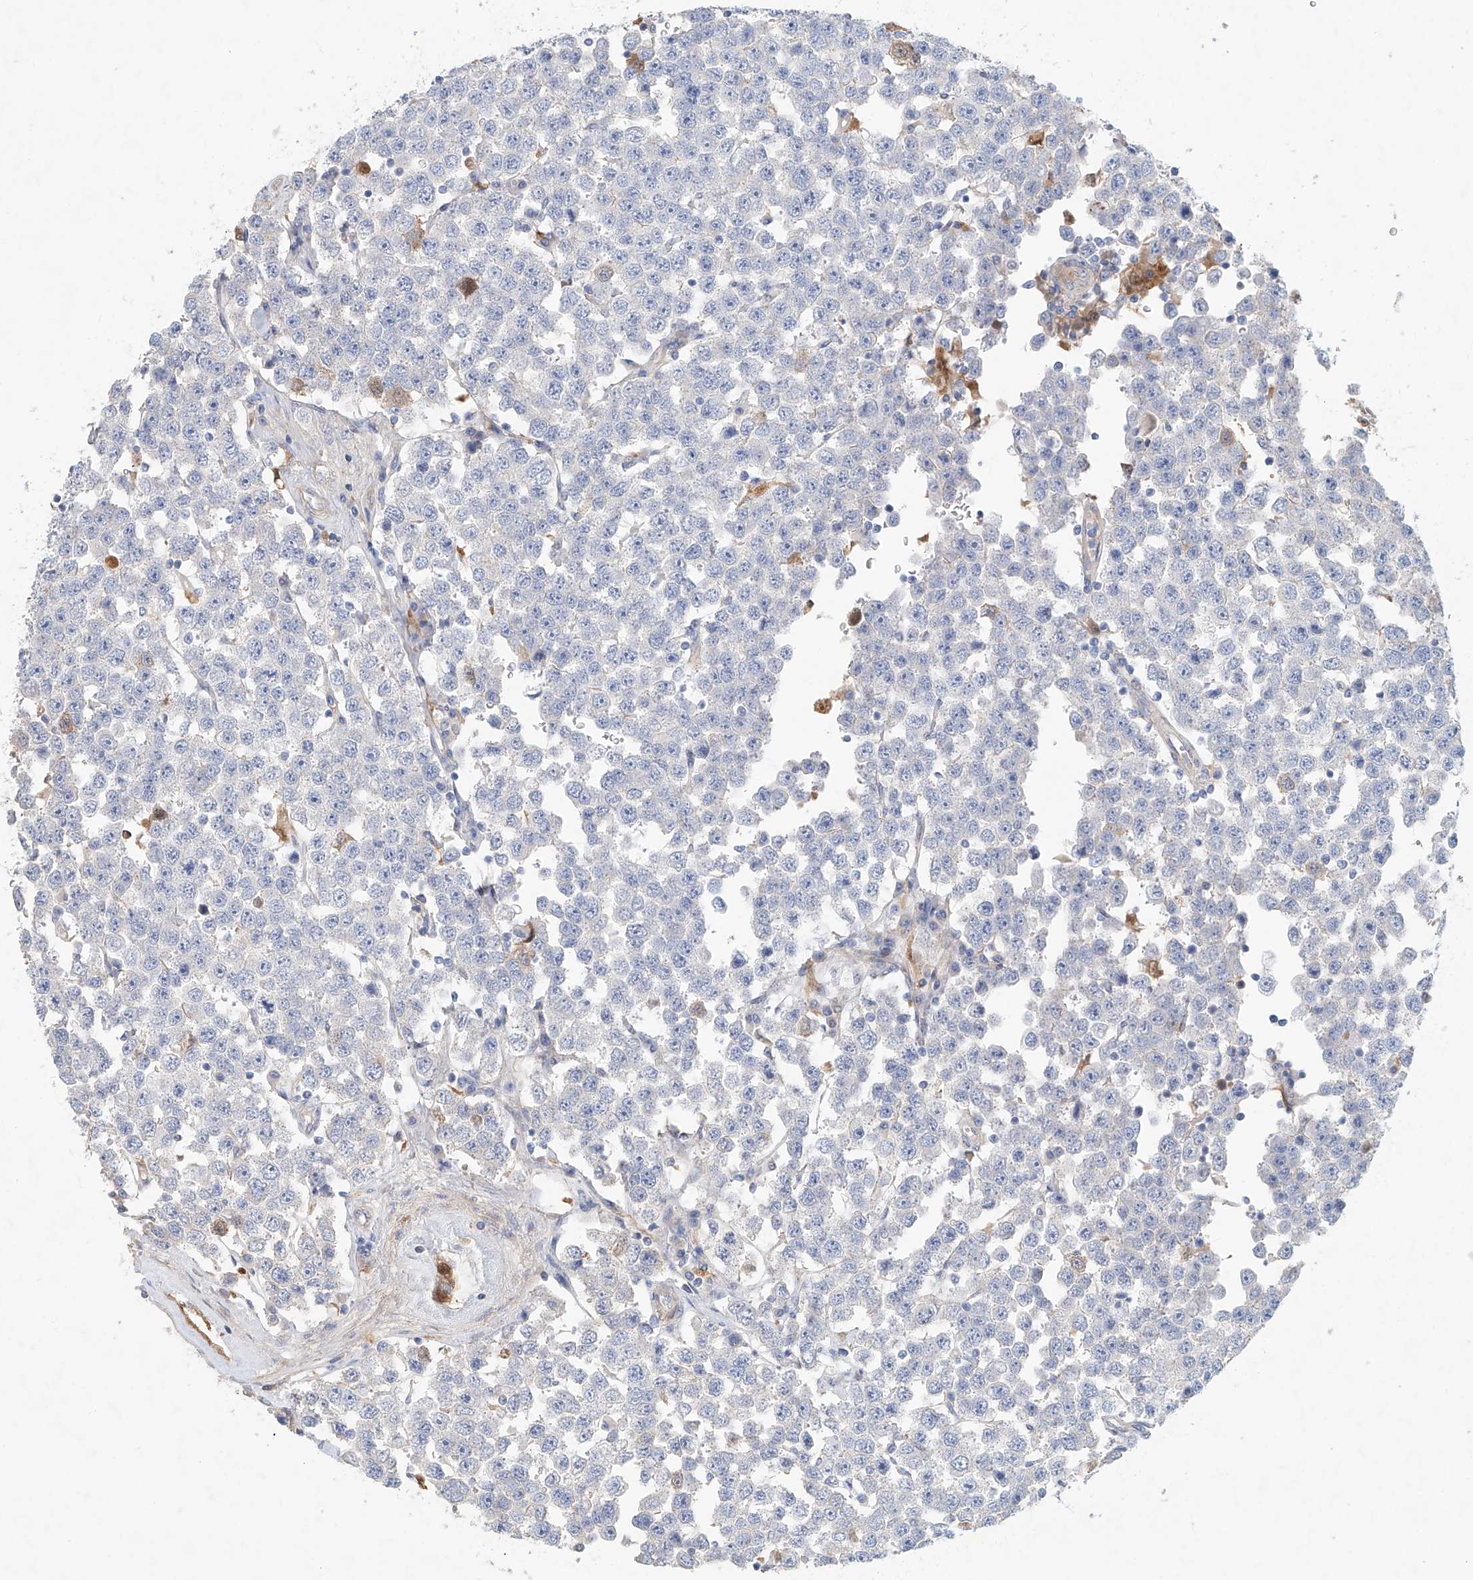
{"staining": {"intensity": "negative", "quantity": "none", "location": "none"}, "tissue": "testis cancer", "cell_type": "Tumor cells", "image_type": "cancer", "snomed": [{"axis": "morphology", "description": "Seminoma, NOS"}, {"axis": "topography", "description": "Testis"}], "caption": "Histopathology image shows no significant protein staining in tumor cells of testis cancer (seminoma).", "gene": "FRYL", "patient": {"sex": "male", "age": 28}}